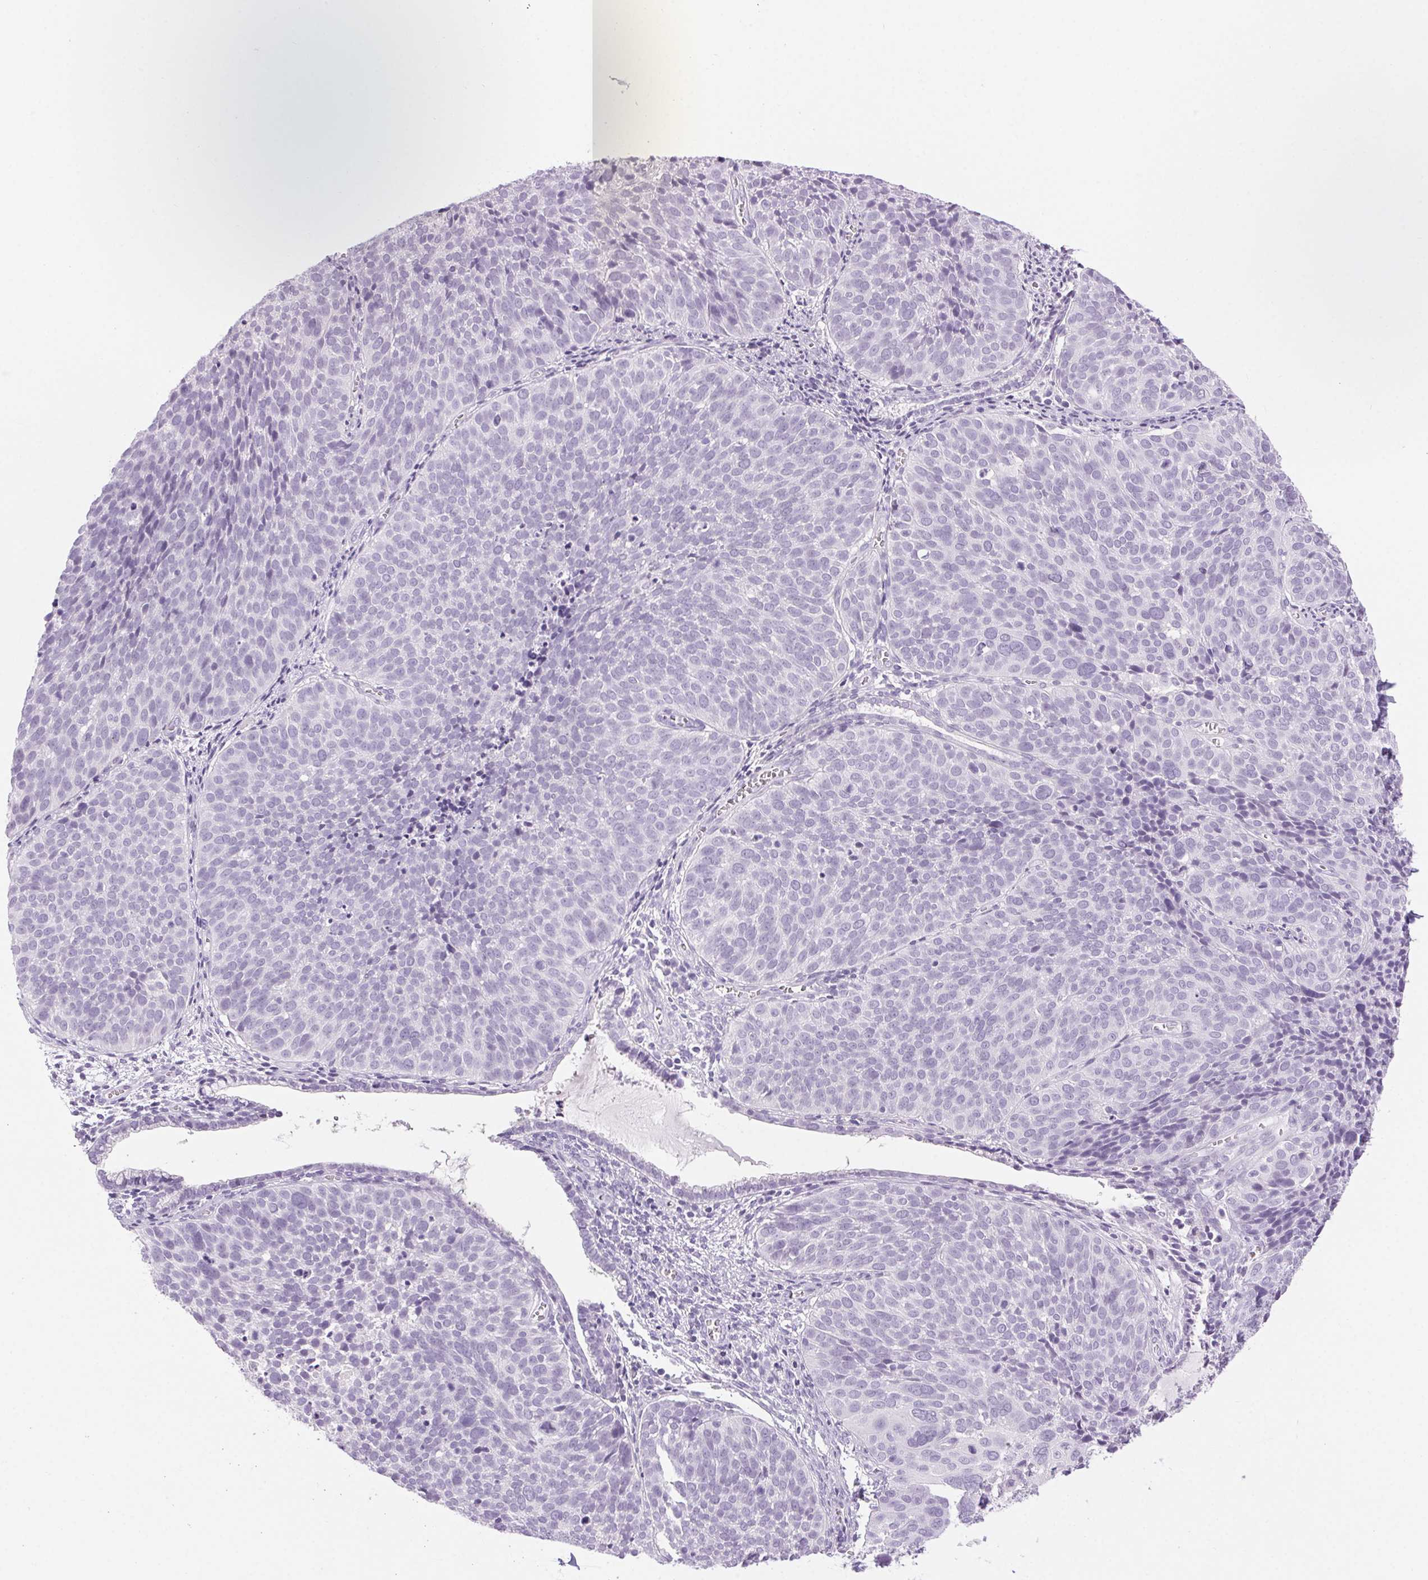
{"staining": {"intensity": "negative", "quantity": "none", "location": "none"}, "tissue": "cervical cancer", "cell_type": "Tumor cells", "image_type": "cancer", "snomed": [{"axis": "morphology", "description": "Squamous cell carcinoma, NOS"}, {"axis": "topography", "description": "Cervix"}], "caption": "Human squamous cell carcinoma (cervical) stained for a protein using IHC reveals no expression in tumor cells.", "gene": "LRP2", "patient": {"sex": "female", "age": 39}}